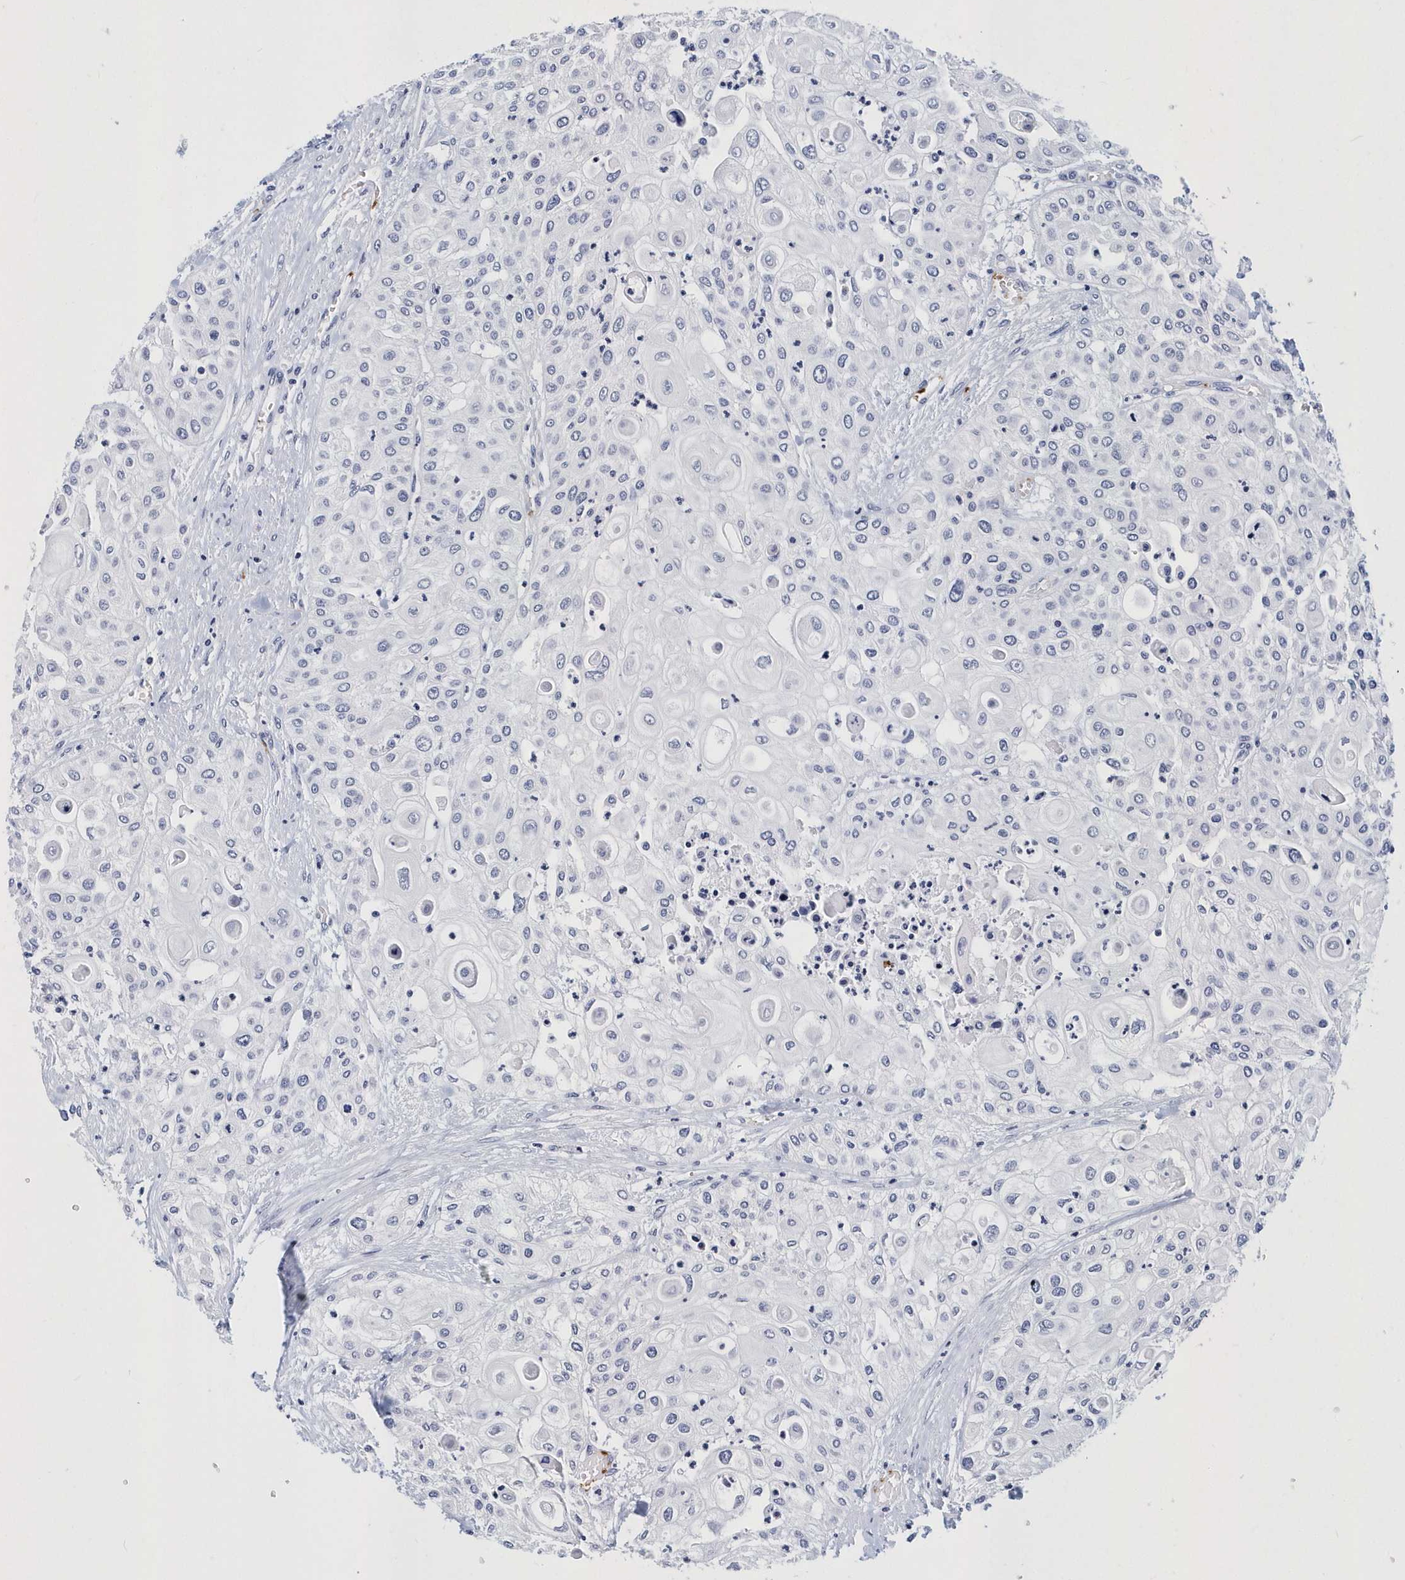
{"staining": {"intensity": "negative", "quantity": "none", "location": "none"}, "tissue": "urothelial cancer", "cell_type": "Tumor cells", "image_type": "cancer", "snomed": [{"axis": "morphology", "description": "Urothelial carcinoma, High grade"}, {"axis": "topography", "description": "Urinary bladder"}], "caption": "Tumor cells show no significant expression in urothelial cancer.", "gene": "ITGA2B", "patient": {"sex": "female", "age": 79}}